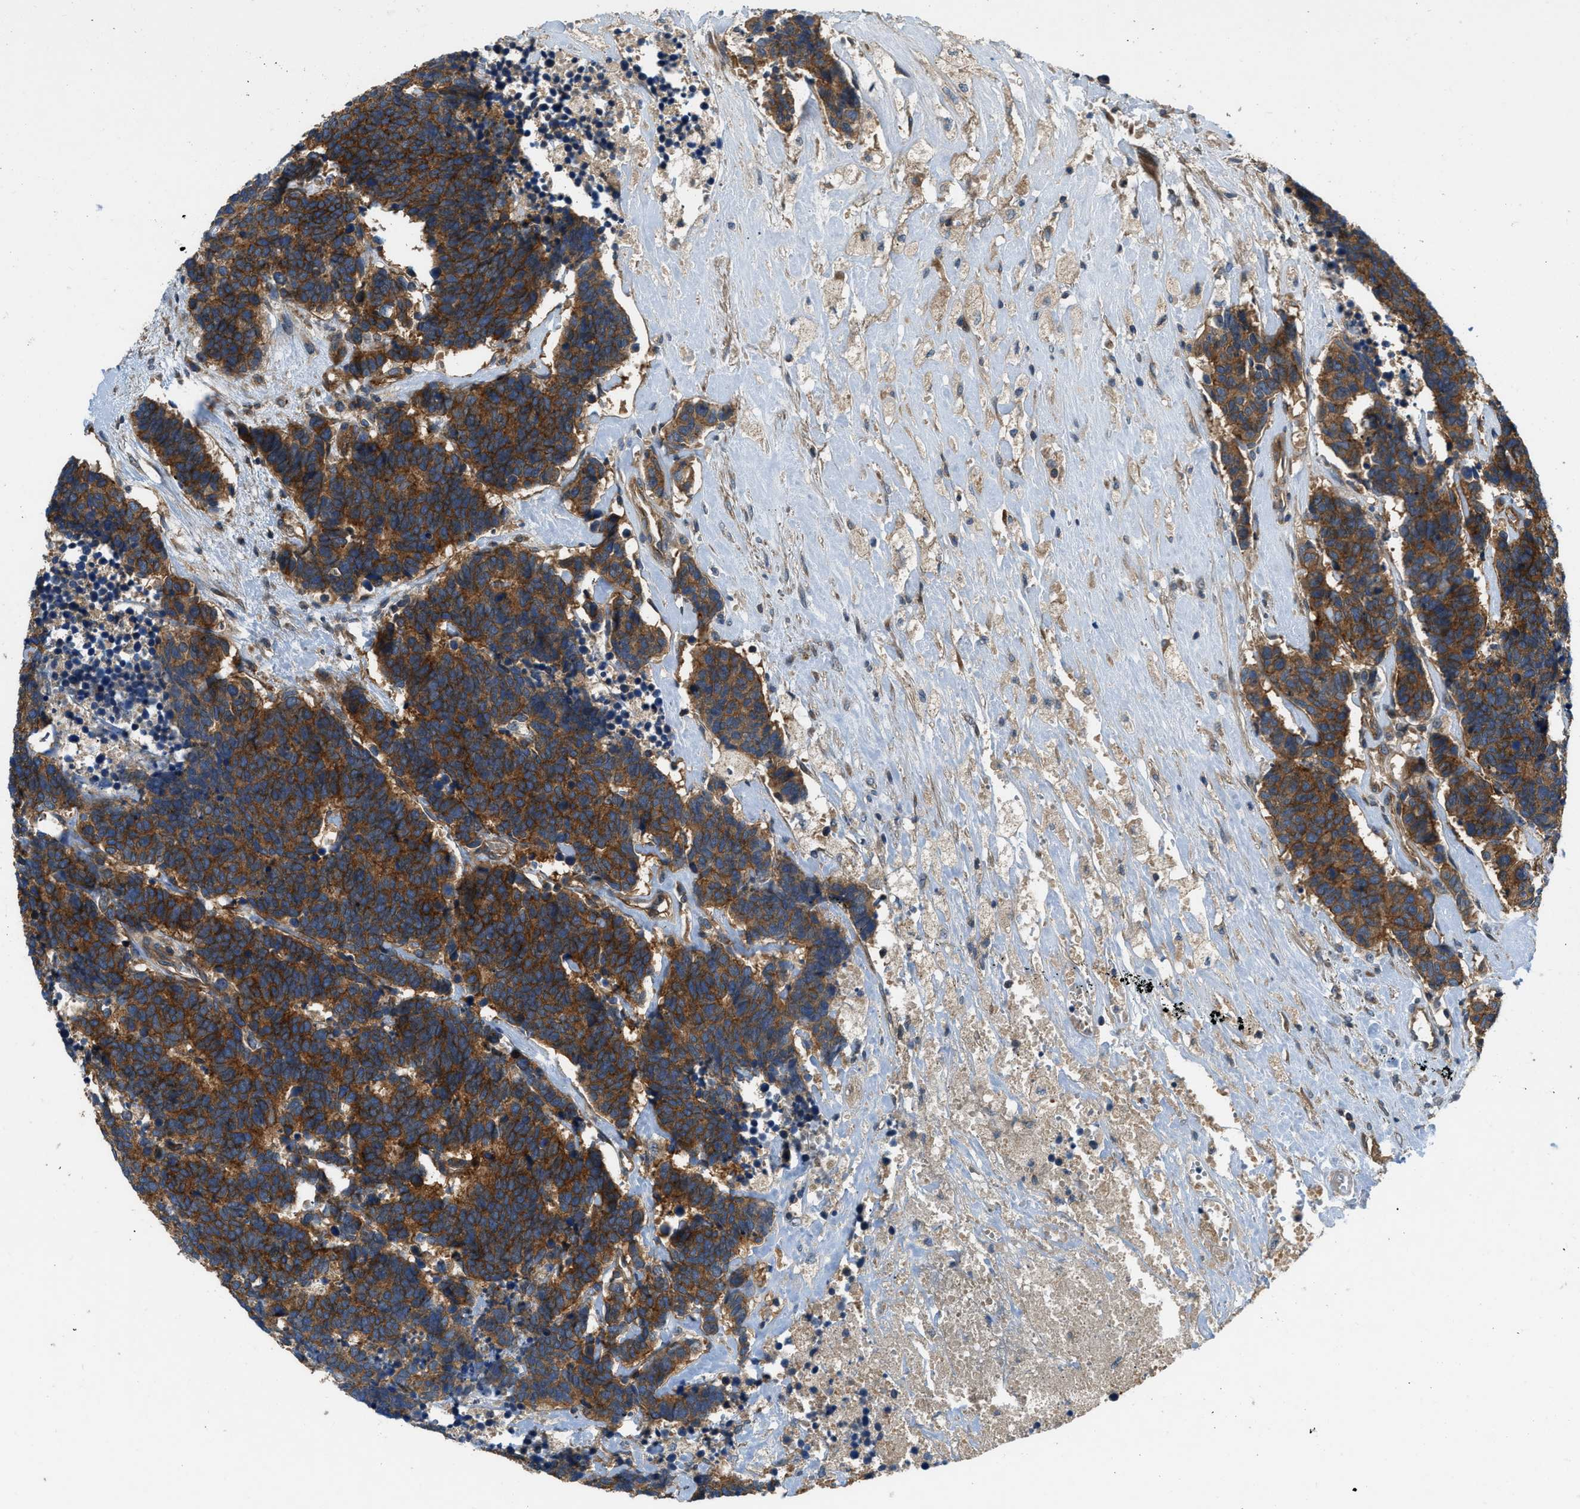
{"staining": {"intensity": "strong", "quantity": ">75%", "location": "cytoplasmic/membranous"}, "tissue": "carcinoid", "cell_type": "Tumor cells", "image_type": "cancer", "snomed": [{"axis": "morphology", "description": "Carcinoma, NOS"}, {"axis": "morphology", "description": "Carcinoid, malignant, NOS"}, {"axis": "topography", "description": "Urinary bladder"}], "caption": "About >75% of tumor cells in human carcinoma show strong cytoplasmic/membranous protein positivity as visualized by brown immunohistochemical staining.", "gene": "CNNM3", "patient": {"sex": "male", "age": 57}}